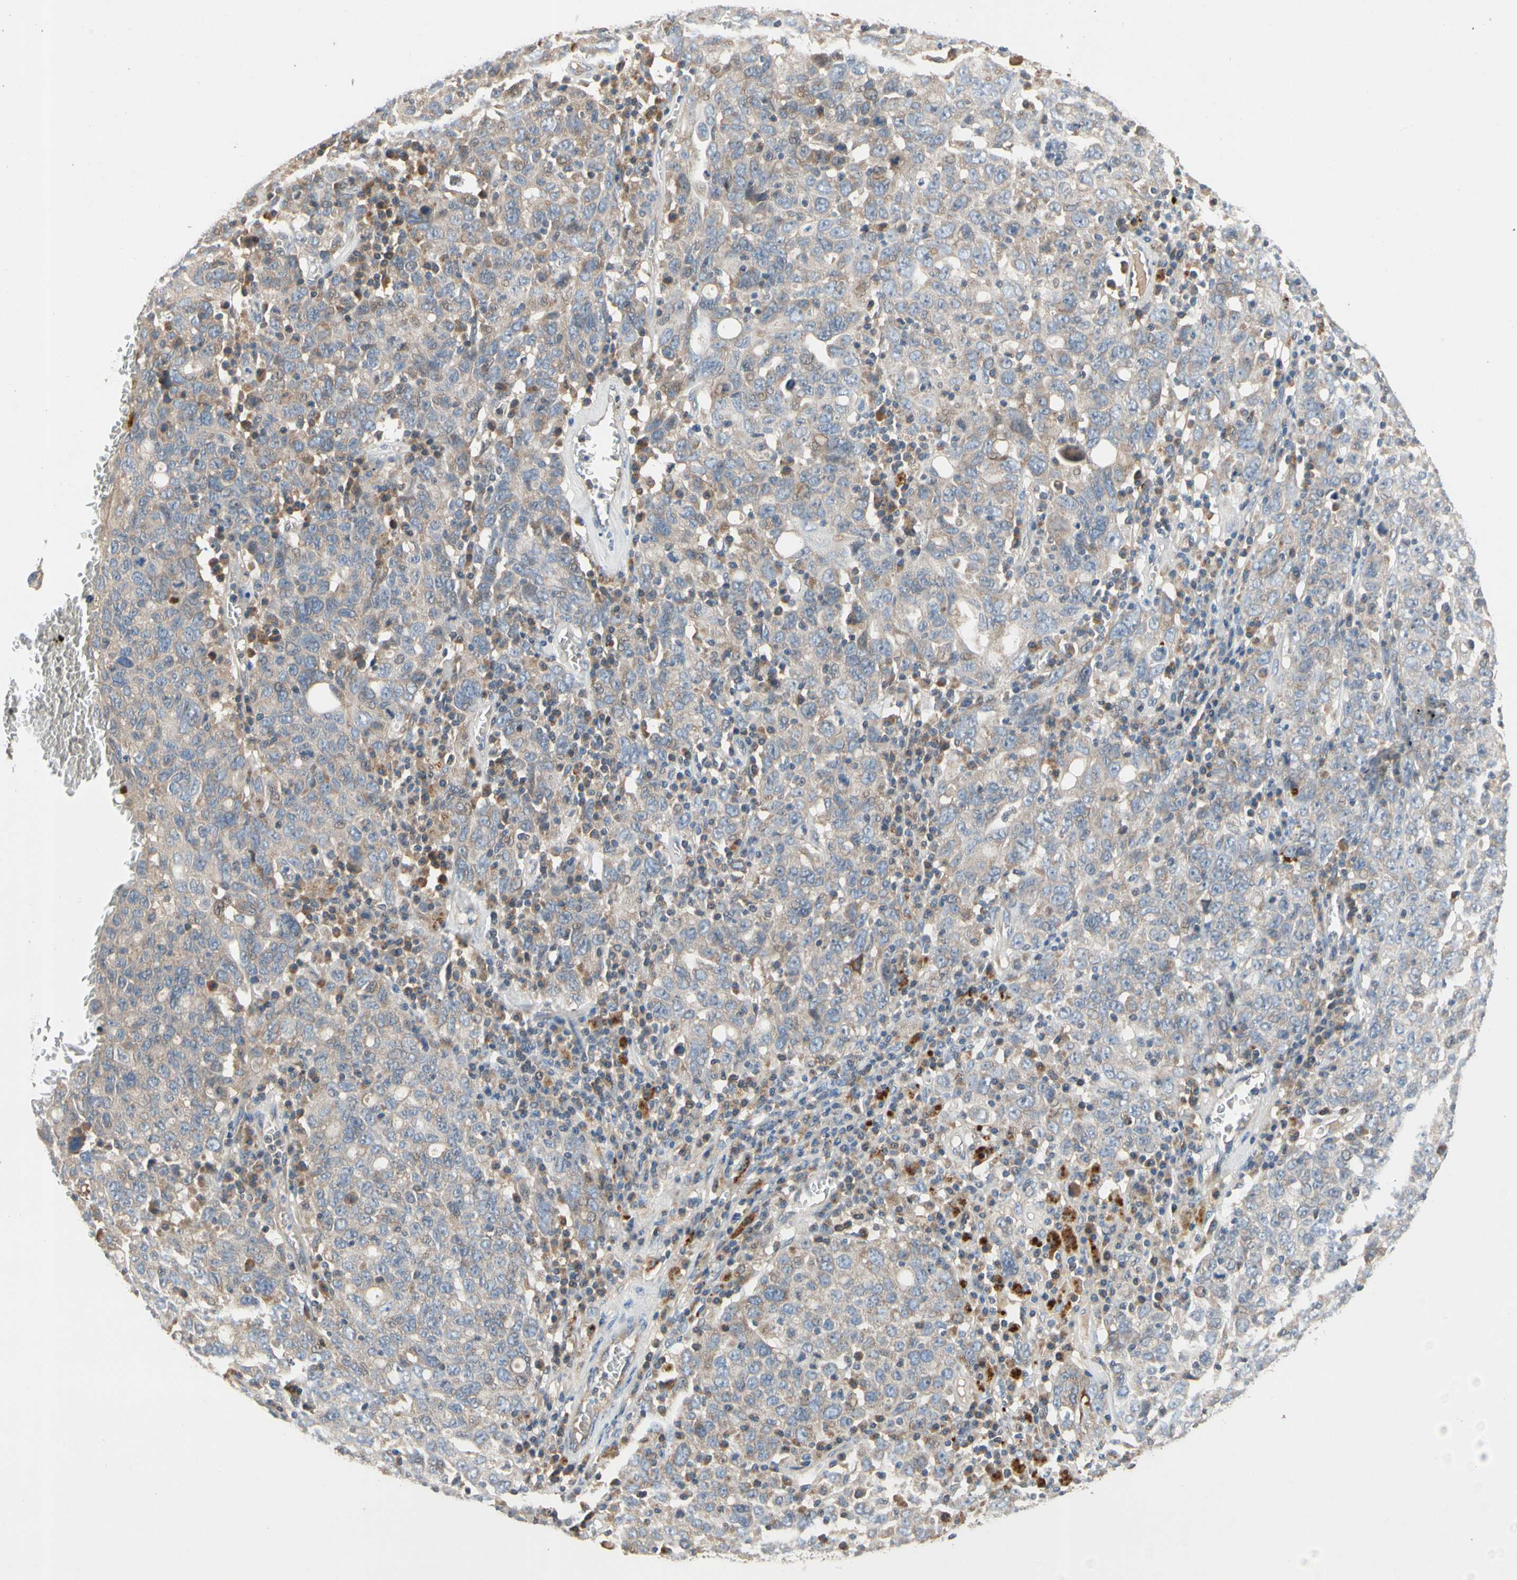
{"staining": {"intensity": "weak", "quantity": ">75%", "location": "cytoplasmic/membranous"}, "tissue": "ovarian cancer", "cell_type": "Tumor cells", "image_type": "cancer", "snomed": [{"axis": "morphology", "description": "Carcinoma, endometroid"}, {"axis": "topography", "description": "Ovary"}], "caption": "Immunohistochemistry (IHC) photomicrograph of ovarian cancer stained for a protein (brown), which displays low levels of weak cytoplasmic/membranous expression in approximately >75% of tumor cells.", "gene": "KLHDC8B", "patient": {"sex": "female", "age": 62}}